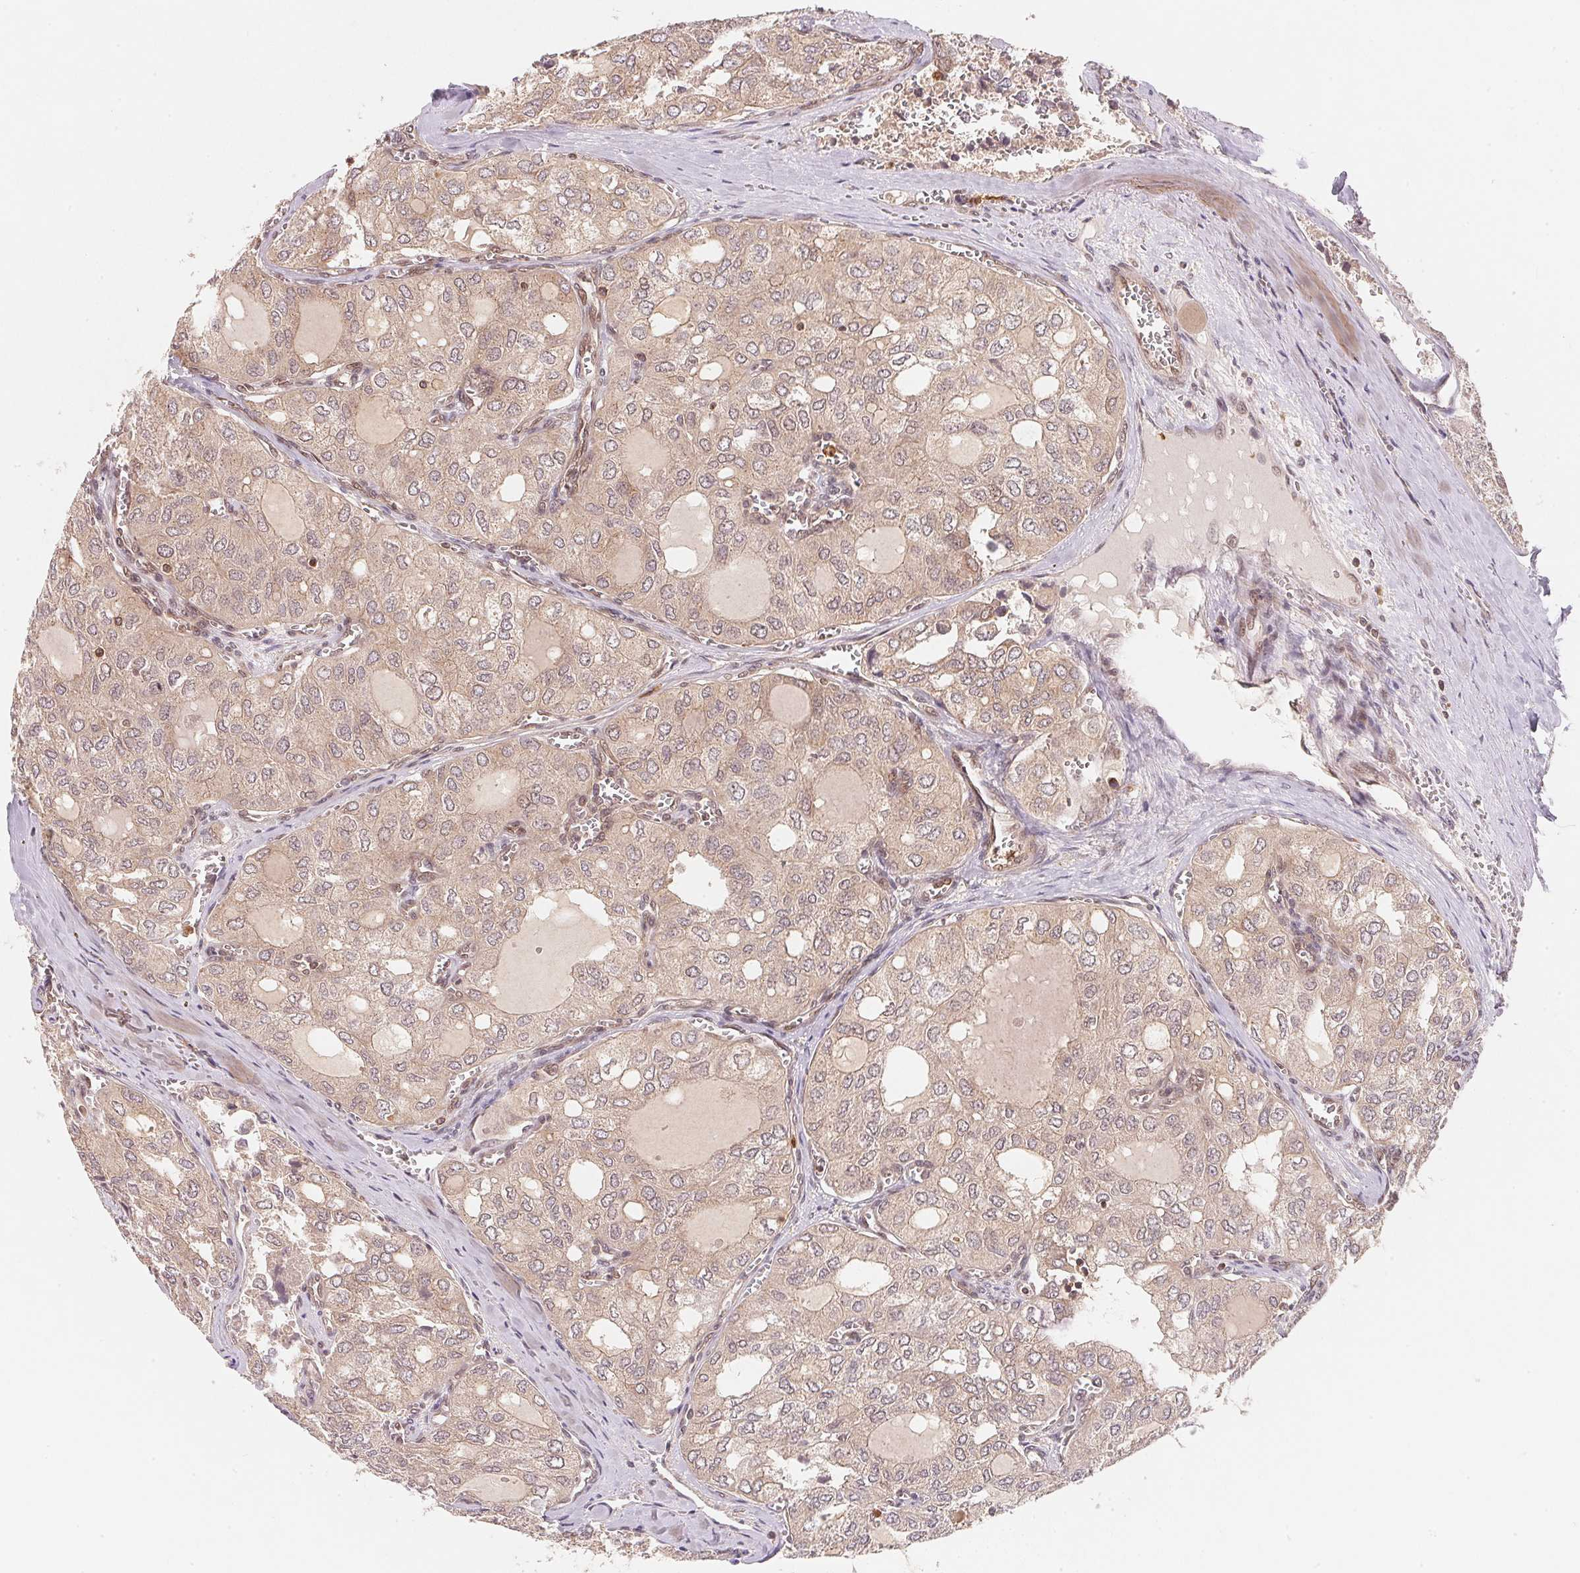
{"staining": {"intensity": "weak", "quantity": ">75%", "location": "cytoplasmic/membranous"}, "tissue": "thyroid cancer", "cell_type": "Tumor cells", "image_type": "cancer", "snomed": [{"axis": "morphology", "description": "Follicular adenoma carcinoma, NOS"}, {"axis": "topography", "description": "Thyroid gland"}], "caption": "Approximately >75% of tumor cells in human thyroid cancer (follicular adenoma carcinoma) display weak cytoplasmic/membranous protein expression as visualized by brown immunohistochemical staining.", "gene": "CCDC102B", "patient": {"sex": "male", "age": 75}}